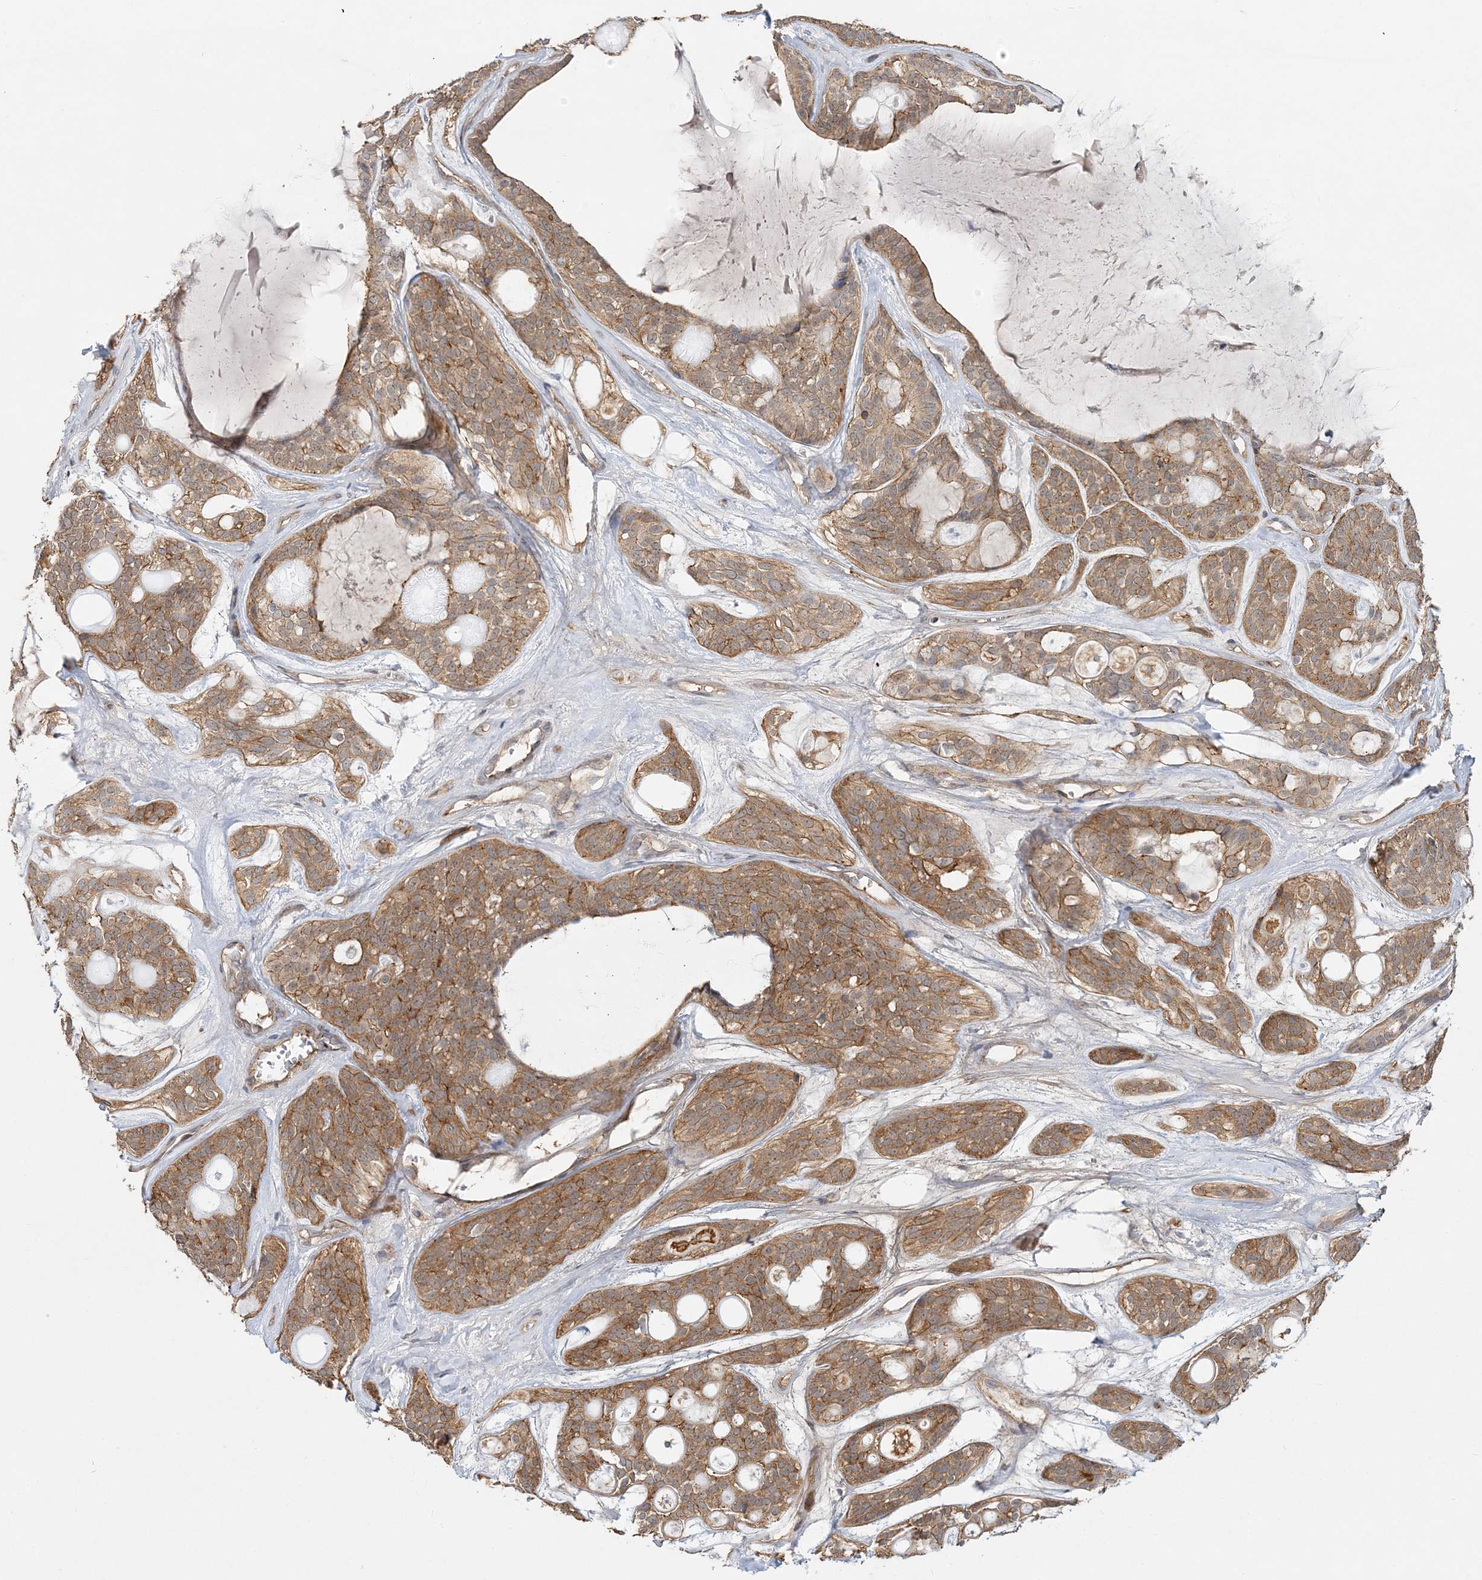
{"staining": {"intensity": "moderate", "quantity": ">75%", "location": "cytoplasmic/membranous"}, "tissue": "head and neck cancer", "cell_type": "Tumor cells", "image_type": "cancer", "snomed": [{"axis": "morphology", "description": "Adenocarcinoma, NOS"}, {"axis": "topography", "description": "Head-Neck"}], "caption": "Protein analysis of head and neck adenocarcinoma tissue reveals moderate cytoplasmic/membranous staining in about >75% of tumor cells. (IHC, brightfield microscopy, high magnification).", "gene": "MAT2B", "patient": {"sex": "male", "age": 66}}